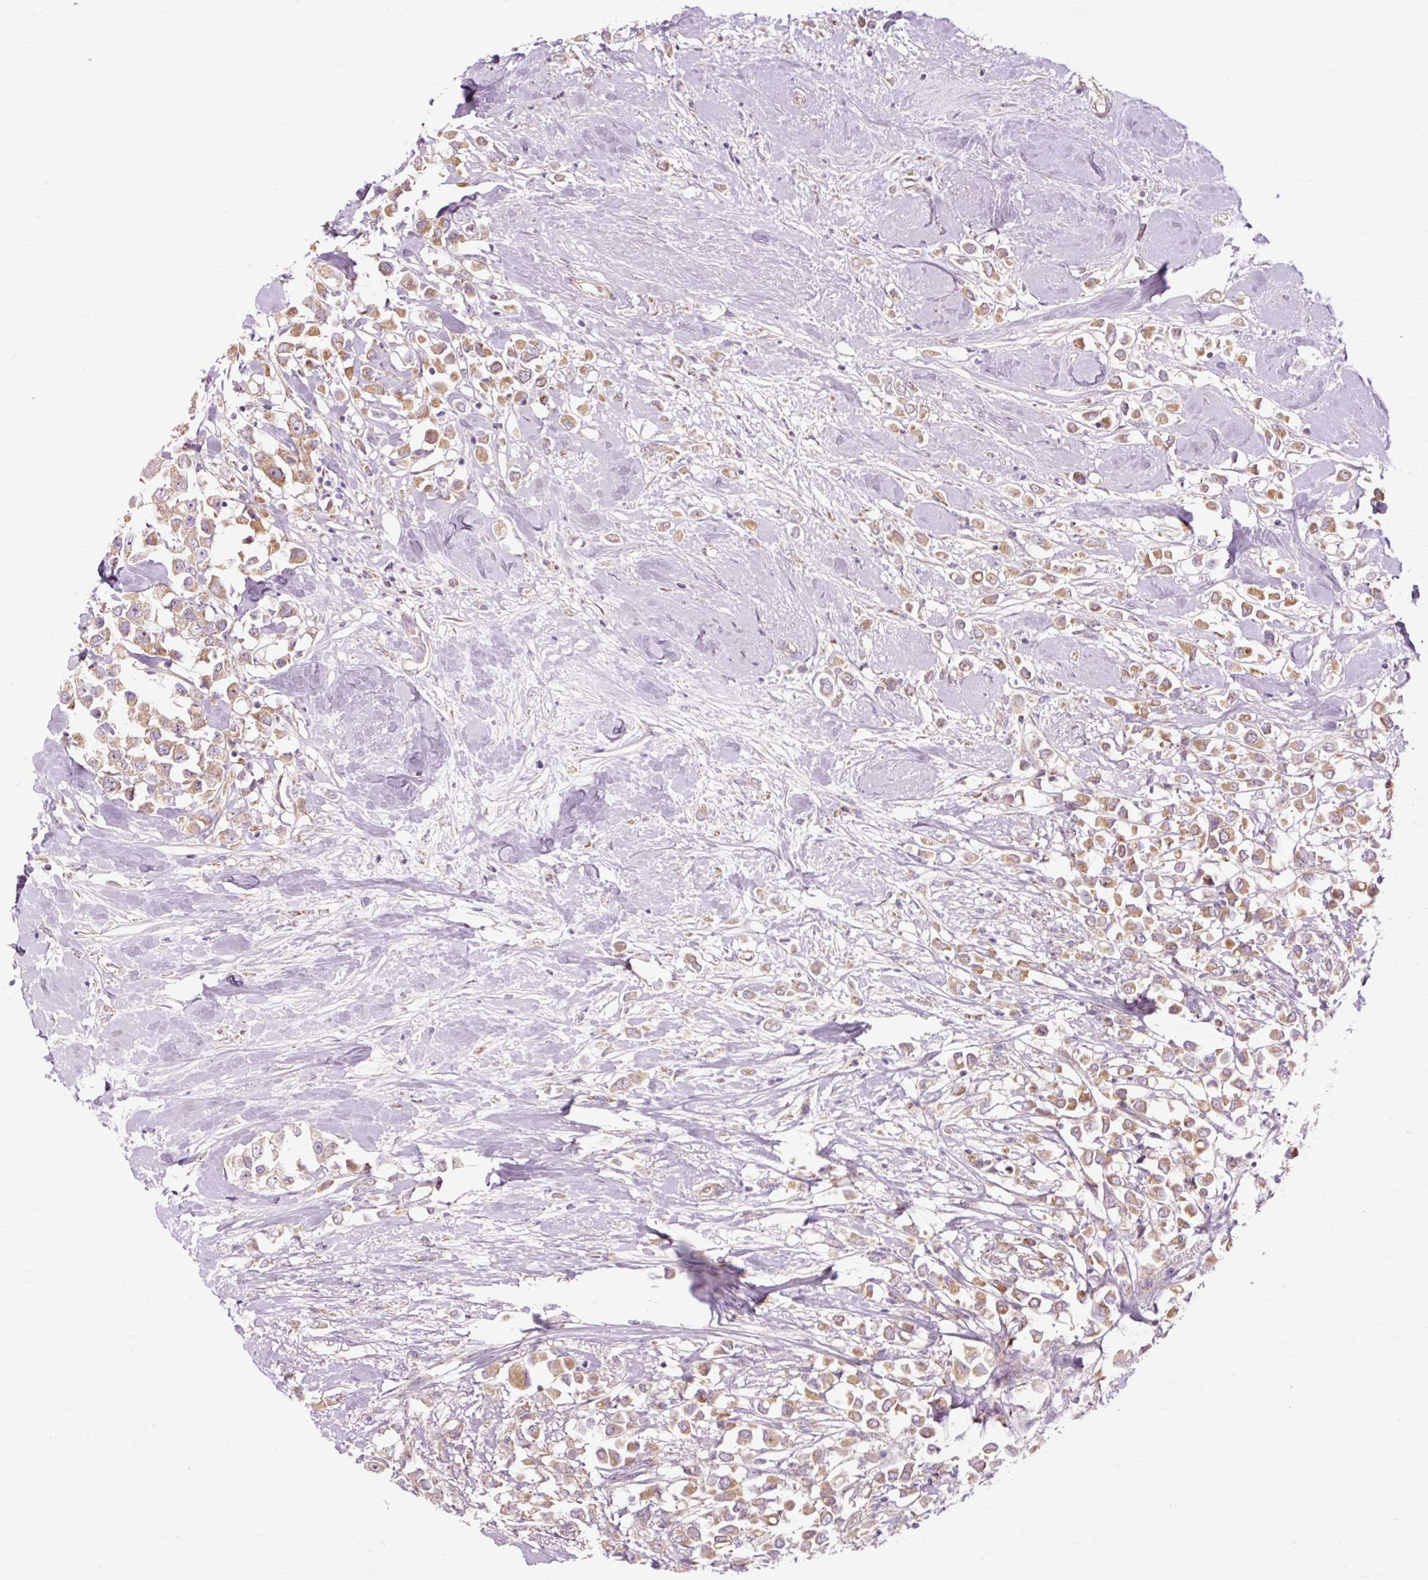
{"staining": {"intensity": "moderate", "quantity": ">75%", "location": "cytoplasmic/membranous"}, "tissue": "breast cancer", "cell_type": "Tumor cells", "image_type": "cancer", "snomed": [{"axis": "morphology", "description": "Duct carcinoma"}, {"axis": "topography", "description": "Breast"}], "caption": "This histopathology image demonstrates immunohistochemistry staining of breast infiltrating ductal carcinoma, with medium moderate cytoplasmic/membranous positivity in approximately >75% of tumor cells.", "gene": "PDZD2", "patient": {"sex": "female", "age": 61}}